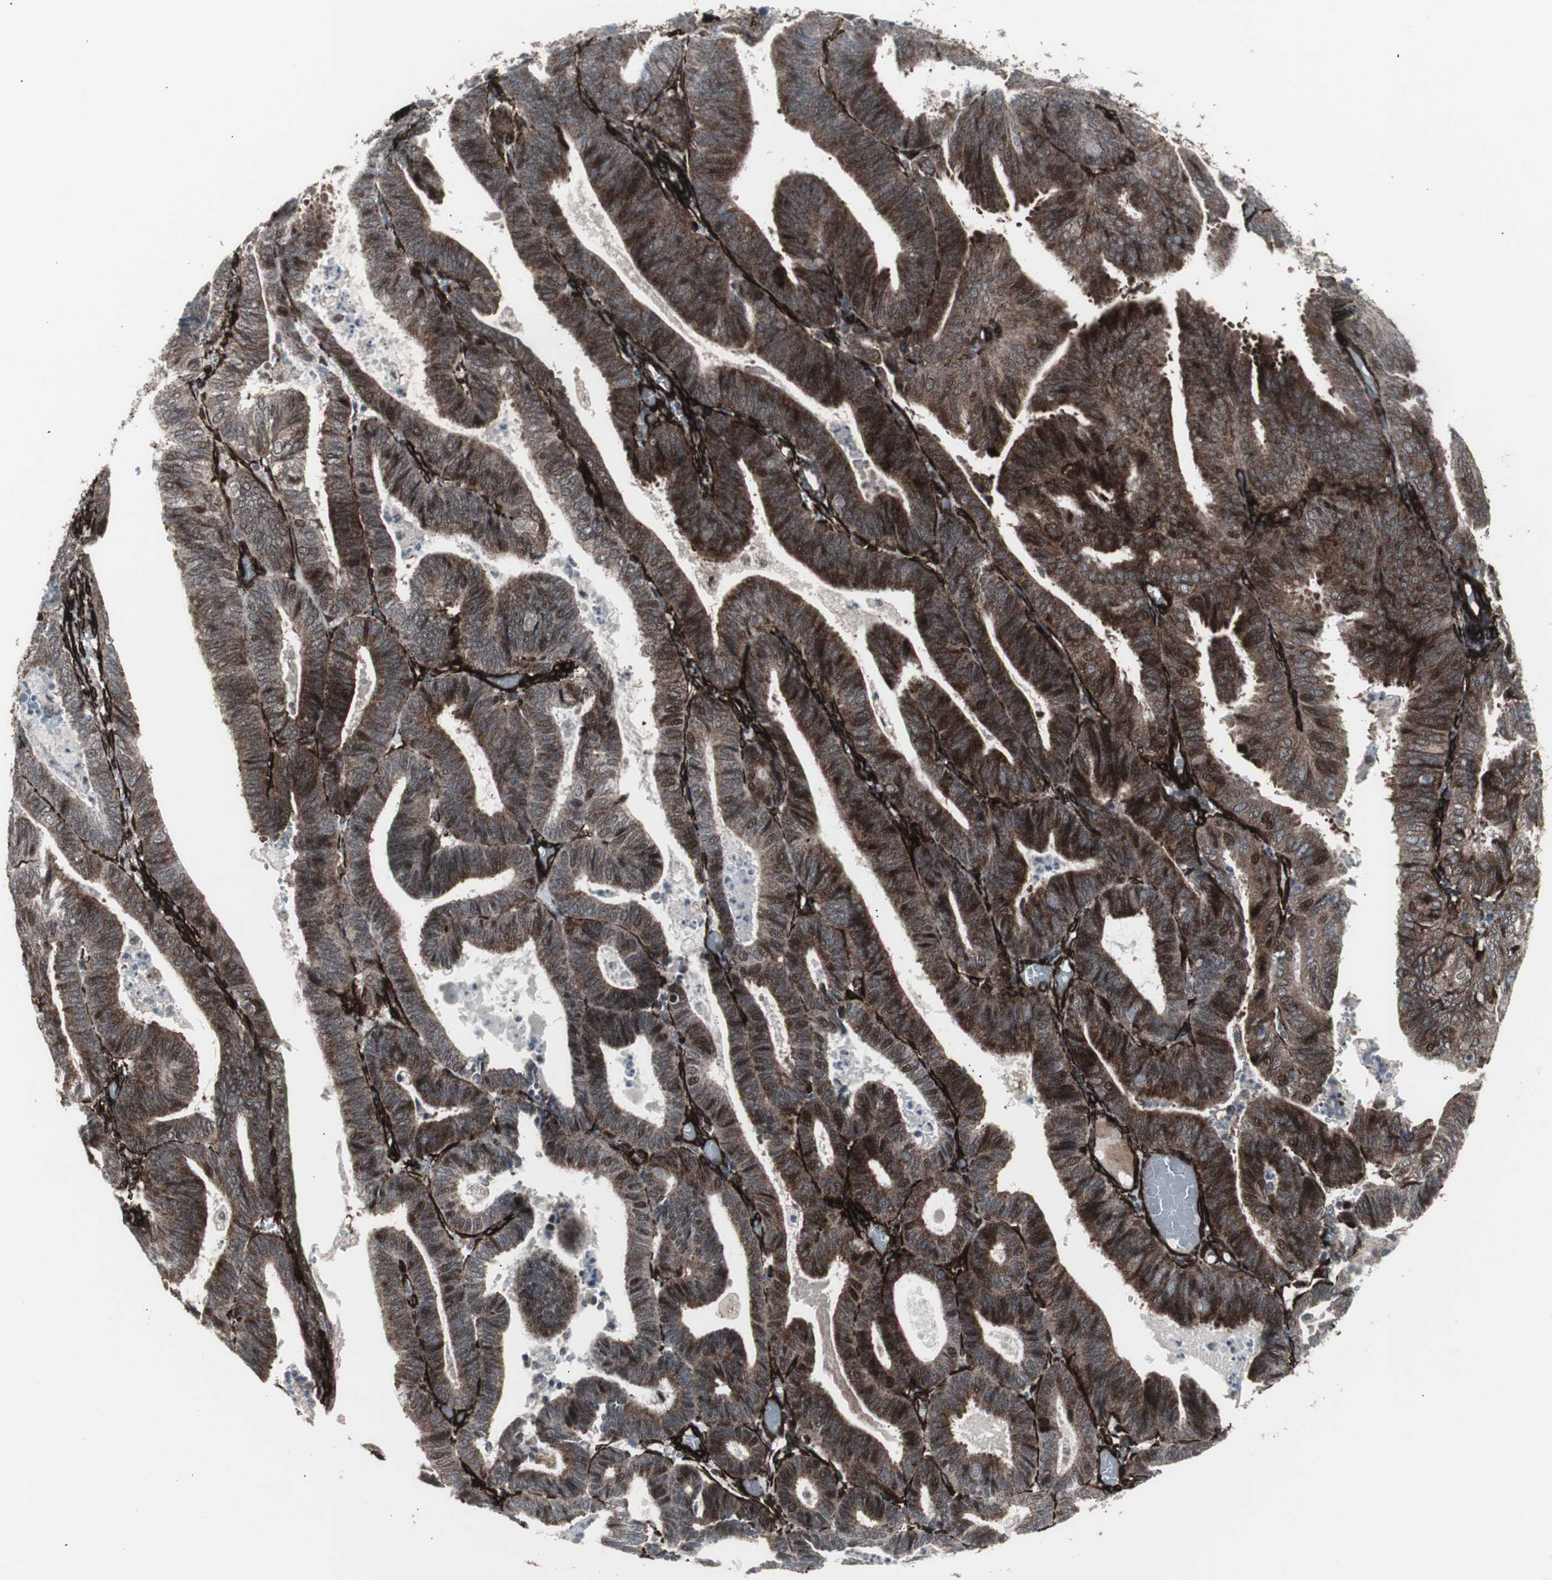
{"staining": {"intensity": "strong", "quantity": "25%-75%", "location": "cytoplasmic/membranous,nuclear"}, "tissue": "endometrial cancer", "cell_type": "Tumor cells", "image_type": "cancer", "snomed": [{"axis": "morphology", "description": "Adenocarcinoma, NOS"}, {"axis": "topography", "description": "Uterus"}], "caption": "Immunohistochemical staining of endometrial cancer displays high levels of strong cytoplasmic/membranous and nuclear staining in approximately 25%-75% of tumor cells.", "gene": "PDGFA", "patient": {"sex": "female", "age": 60}}